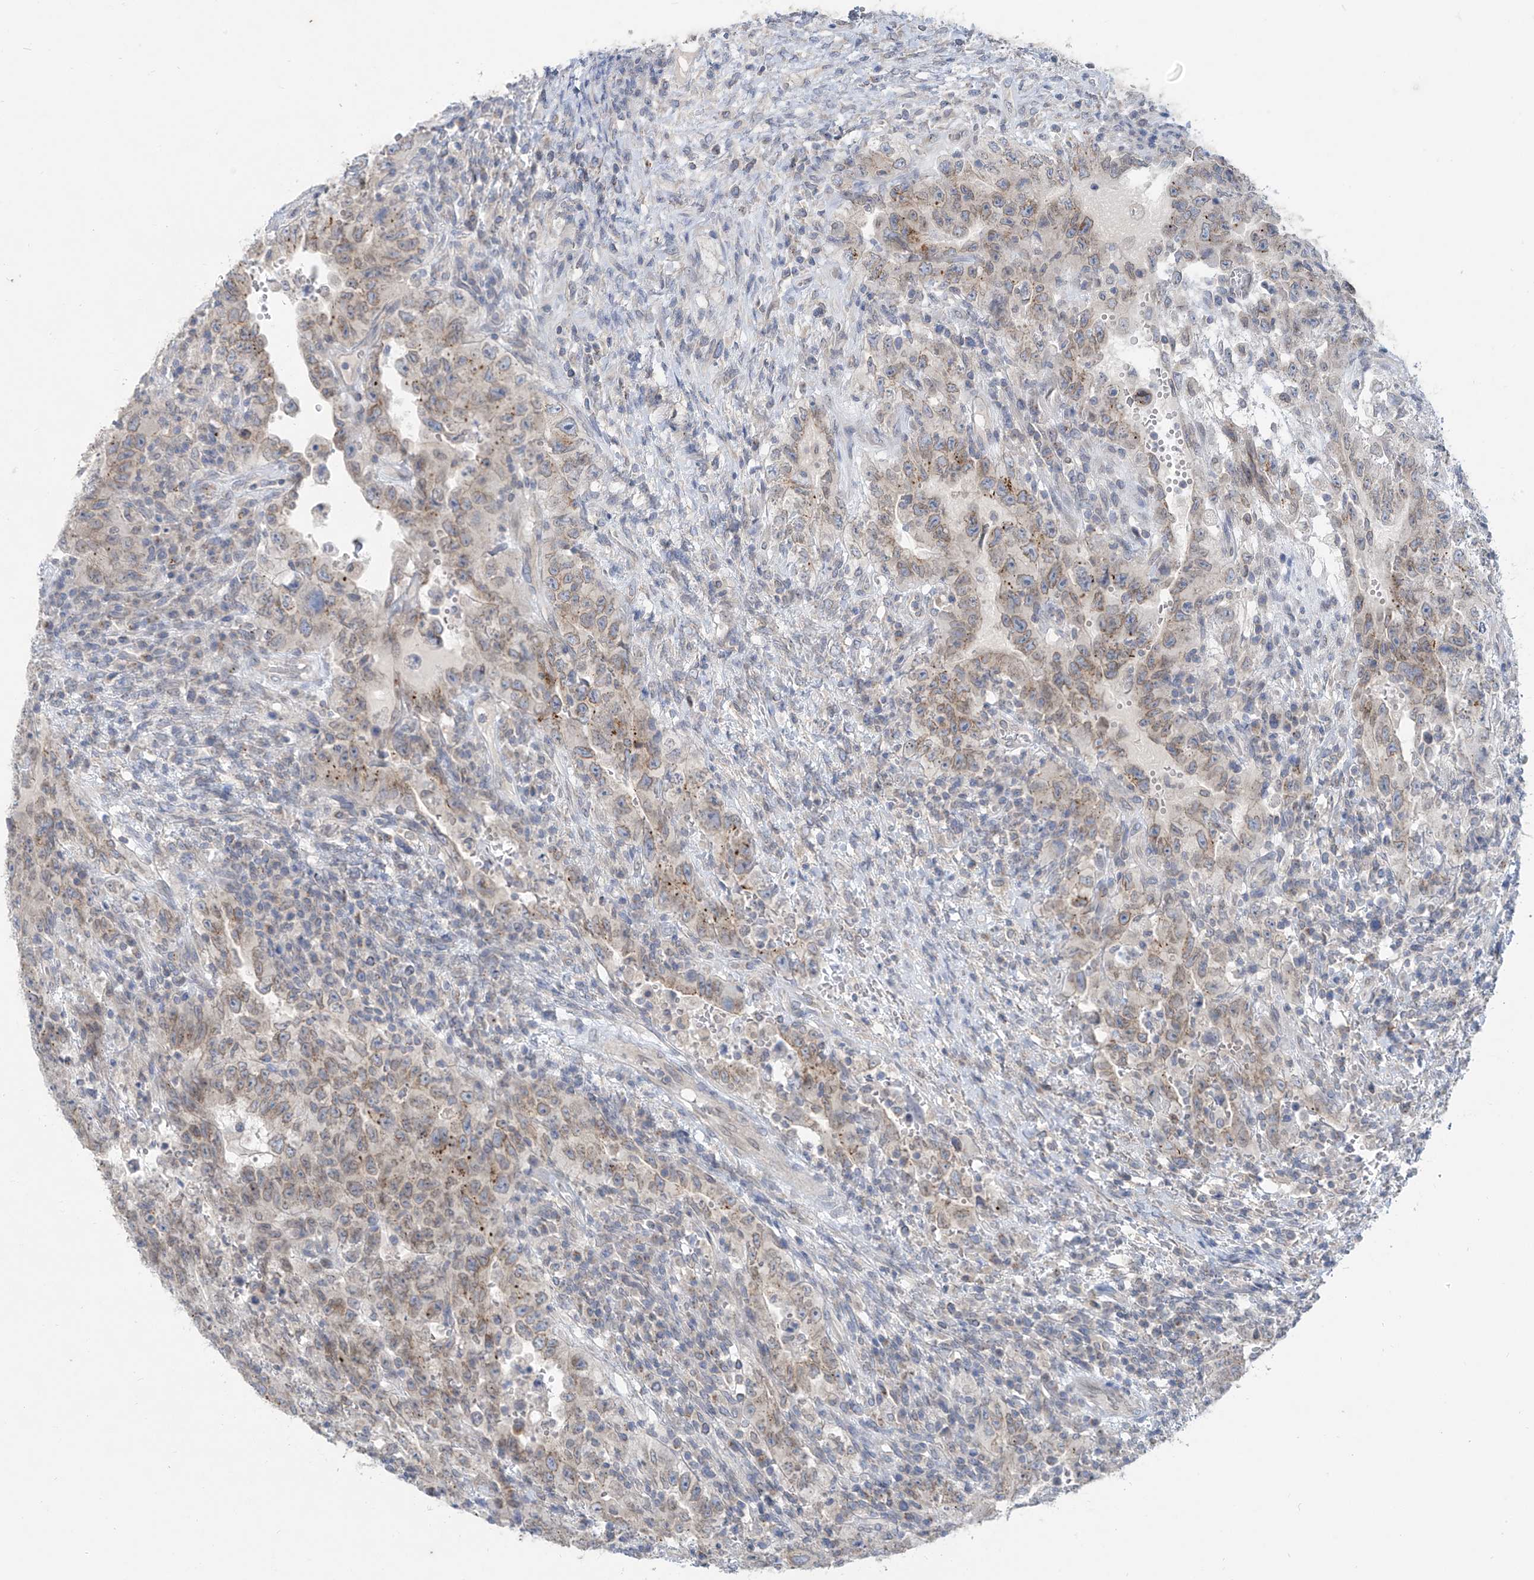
{"staining": {"intensity": "weak", "quantity": "25%-75%", "location": "cytoplasmic/membranous,nuclear"}, "tissue": "testis cancer", "cell_type": "Tumor cells", "image_type": "cancer", "snomed": [{"axis": "morphology", "description": "Carcinoma, Embryonal, NOS"}, {"axis": "topography", "description": "Testis"}], "caption": "This image exhibits immunohistochemistry (IHC) staining of embryonal carcinoma (testis), with low weak cytoplasmic/membranous and nuclear expression in approximately 25%-75% of tumor cells.", "gene": "KRTAP25-1", "patient": {"sex": "male", "age": 26}}